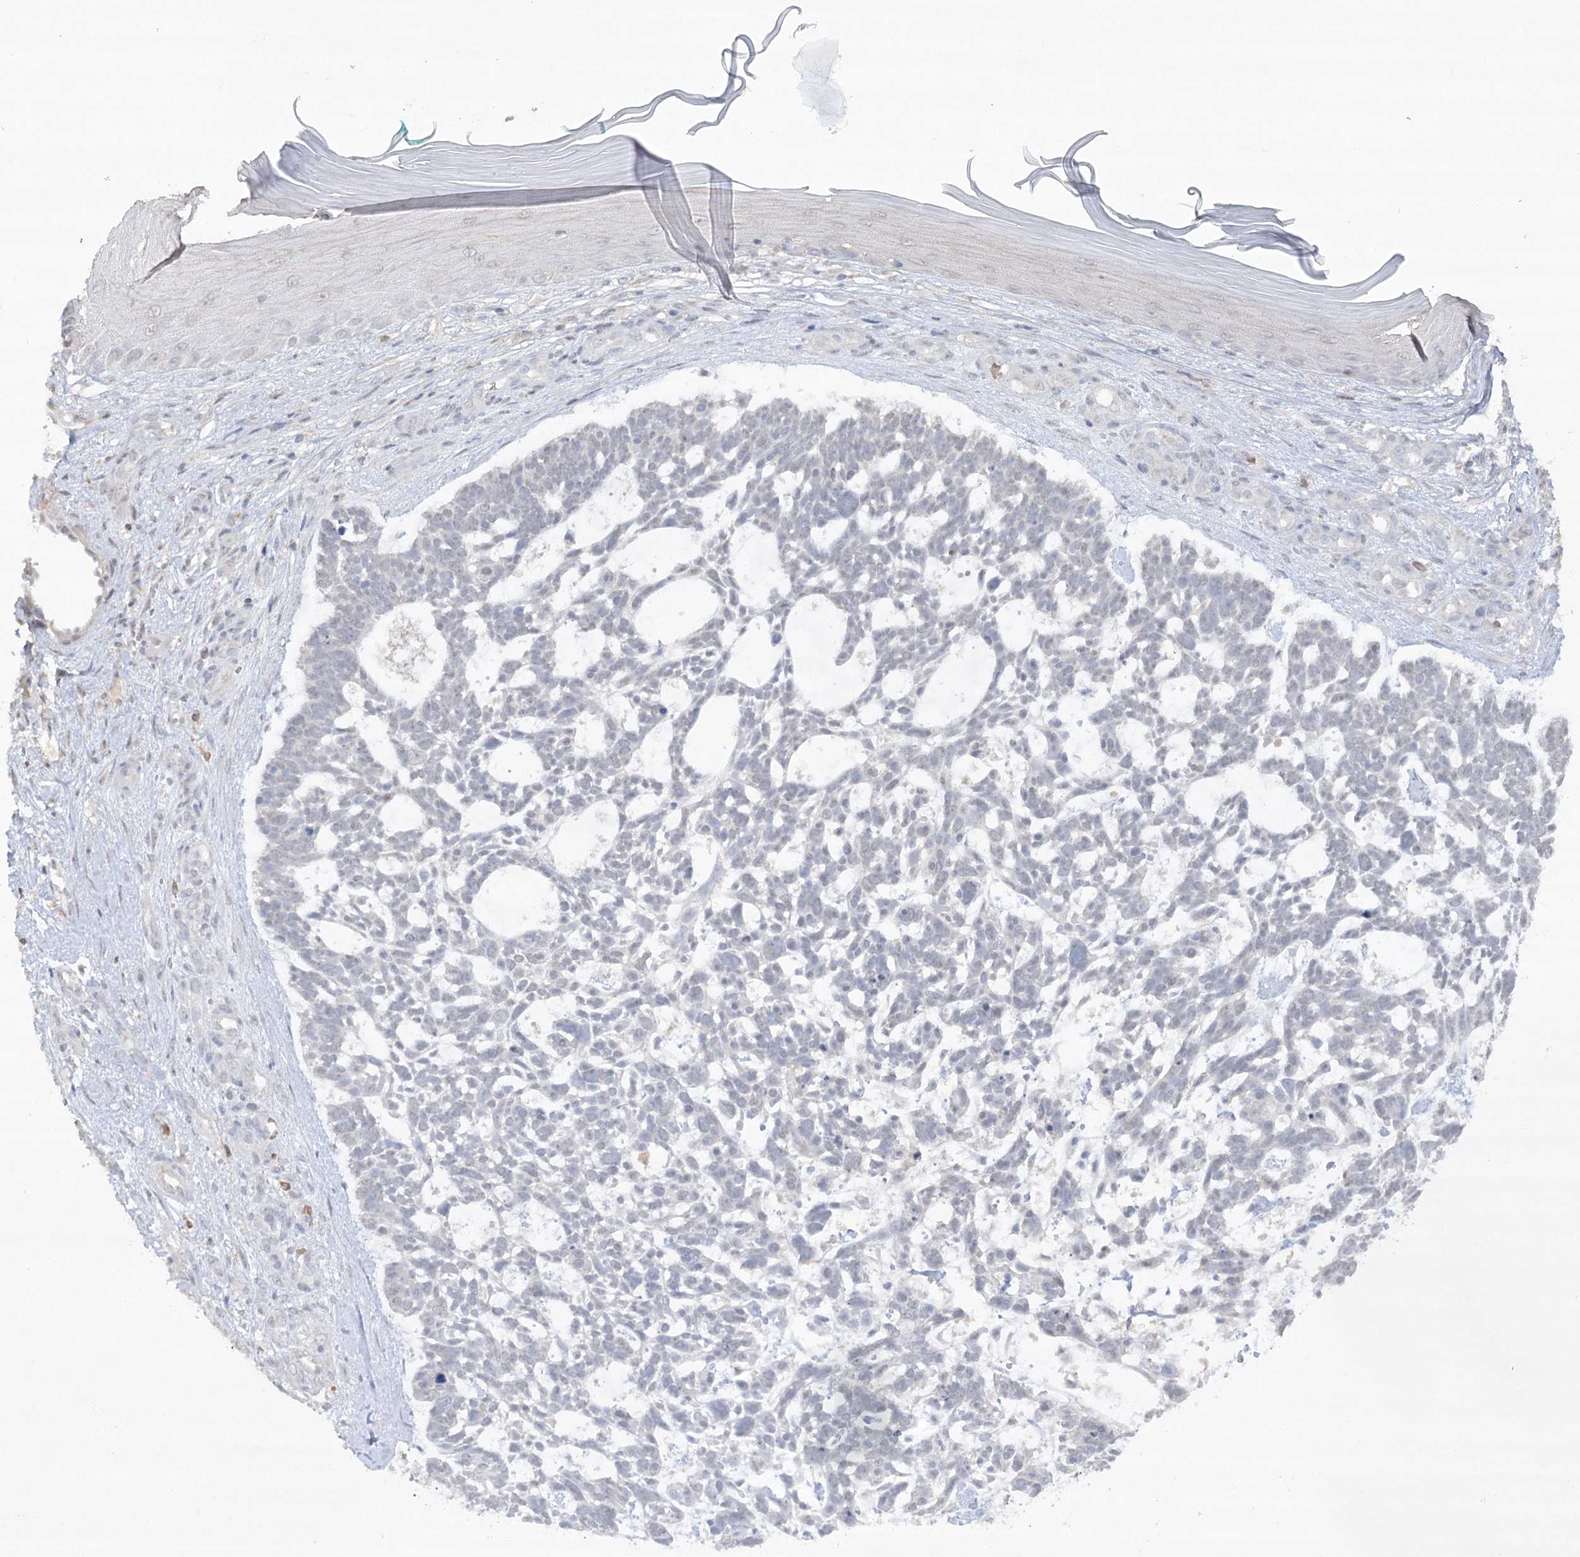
{"staining": {"intensity": "negative", "quantity": "none", "location": "none"}, "tissue": "skin cancer", "cell_type": "Tumor cells", "image_type": "cancer", "snomed": [{"axis": "morphology", "description": "Basal cell carcinoma"}, {"axis": "topography", "description": "Skin"}], "caption": "High magnification brightfield microscopy of basal cell carcinoma (skin) stained with DAB (3,3'-diaminobenzidine) (brown) and counterstained with hematoxylin (blue): tumor cells show no significant staining. Brightfield microscopy of IHC stained with DAB (3,3'-diaminobenzidine) (brown) and hematoxylin (blue), captured at high magnification.", "gene": "TRAF3IP1", "patient": {"sex": "male", "age": 88}}